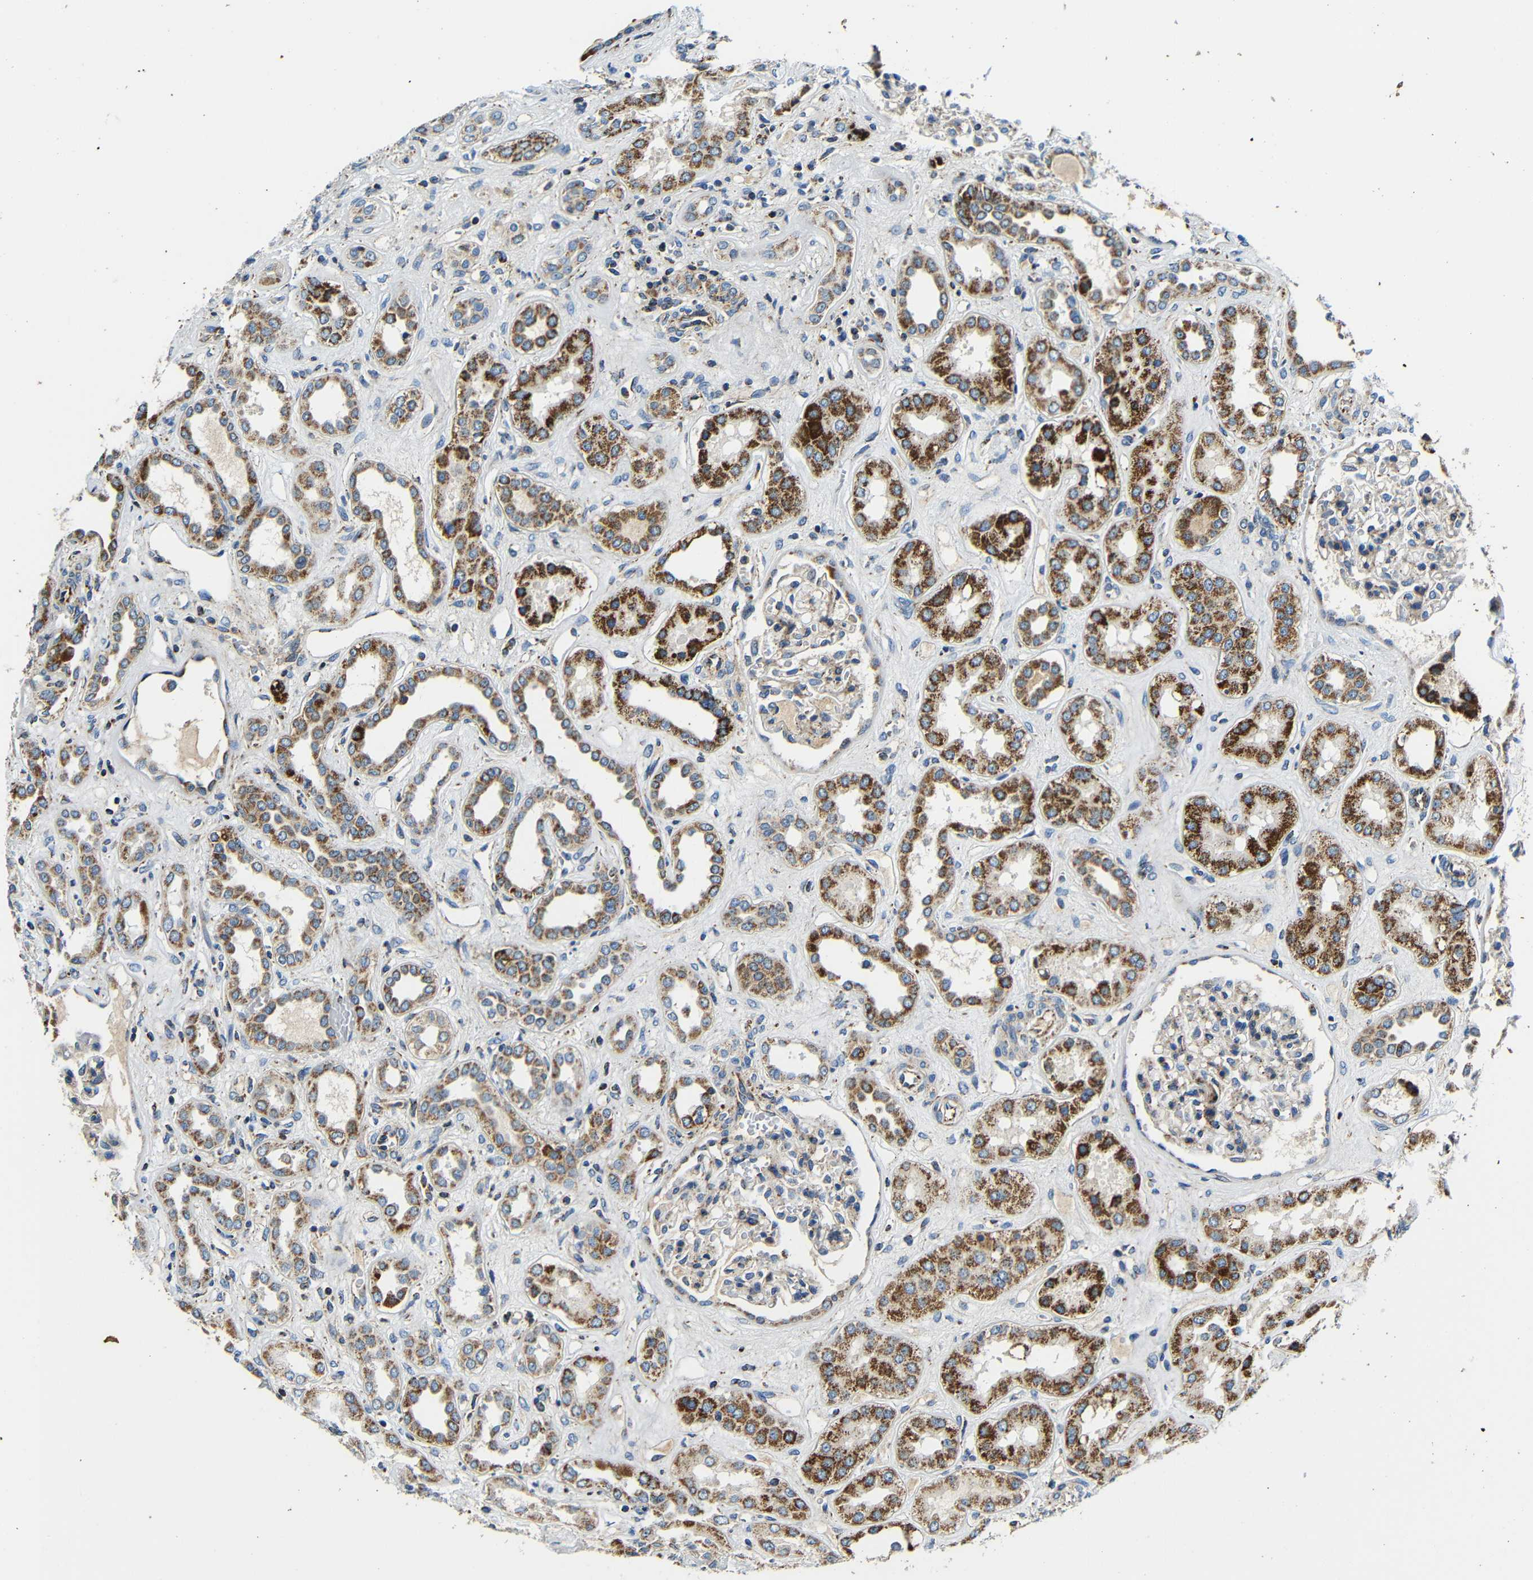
{"staining": {"intensity": "weak", "quantity": "<25%", "location": "cytoplasmic/membranous"}, "tissue": "kidney", "cell_type": "Cells in glomeruli", "image_type": "normal", "snomed": [{"axis": "morphology", "description": "Normal tissue, NOS"}, {"axis": "topography", "description": "Kidney"}], "caption": "Immunohistochemistry histopathology image of unremarkable kidney: human kidney stained with DAB reveals no significant protein positivity in cells in glomeruli.", "gene": "GALNT18", "patient": {"sex": "male", "age": 59}}